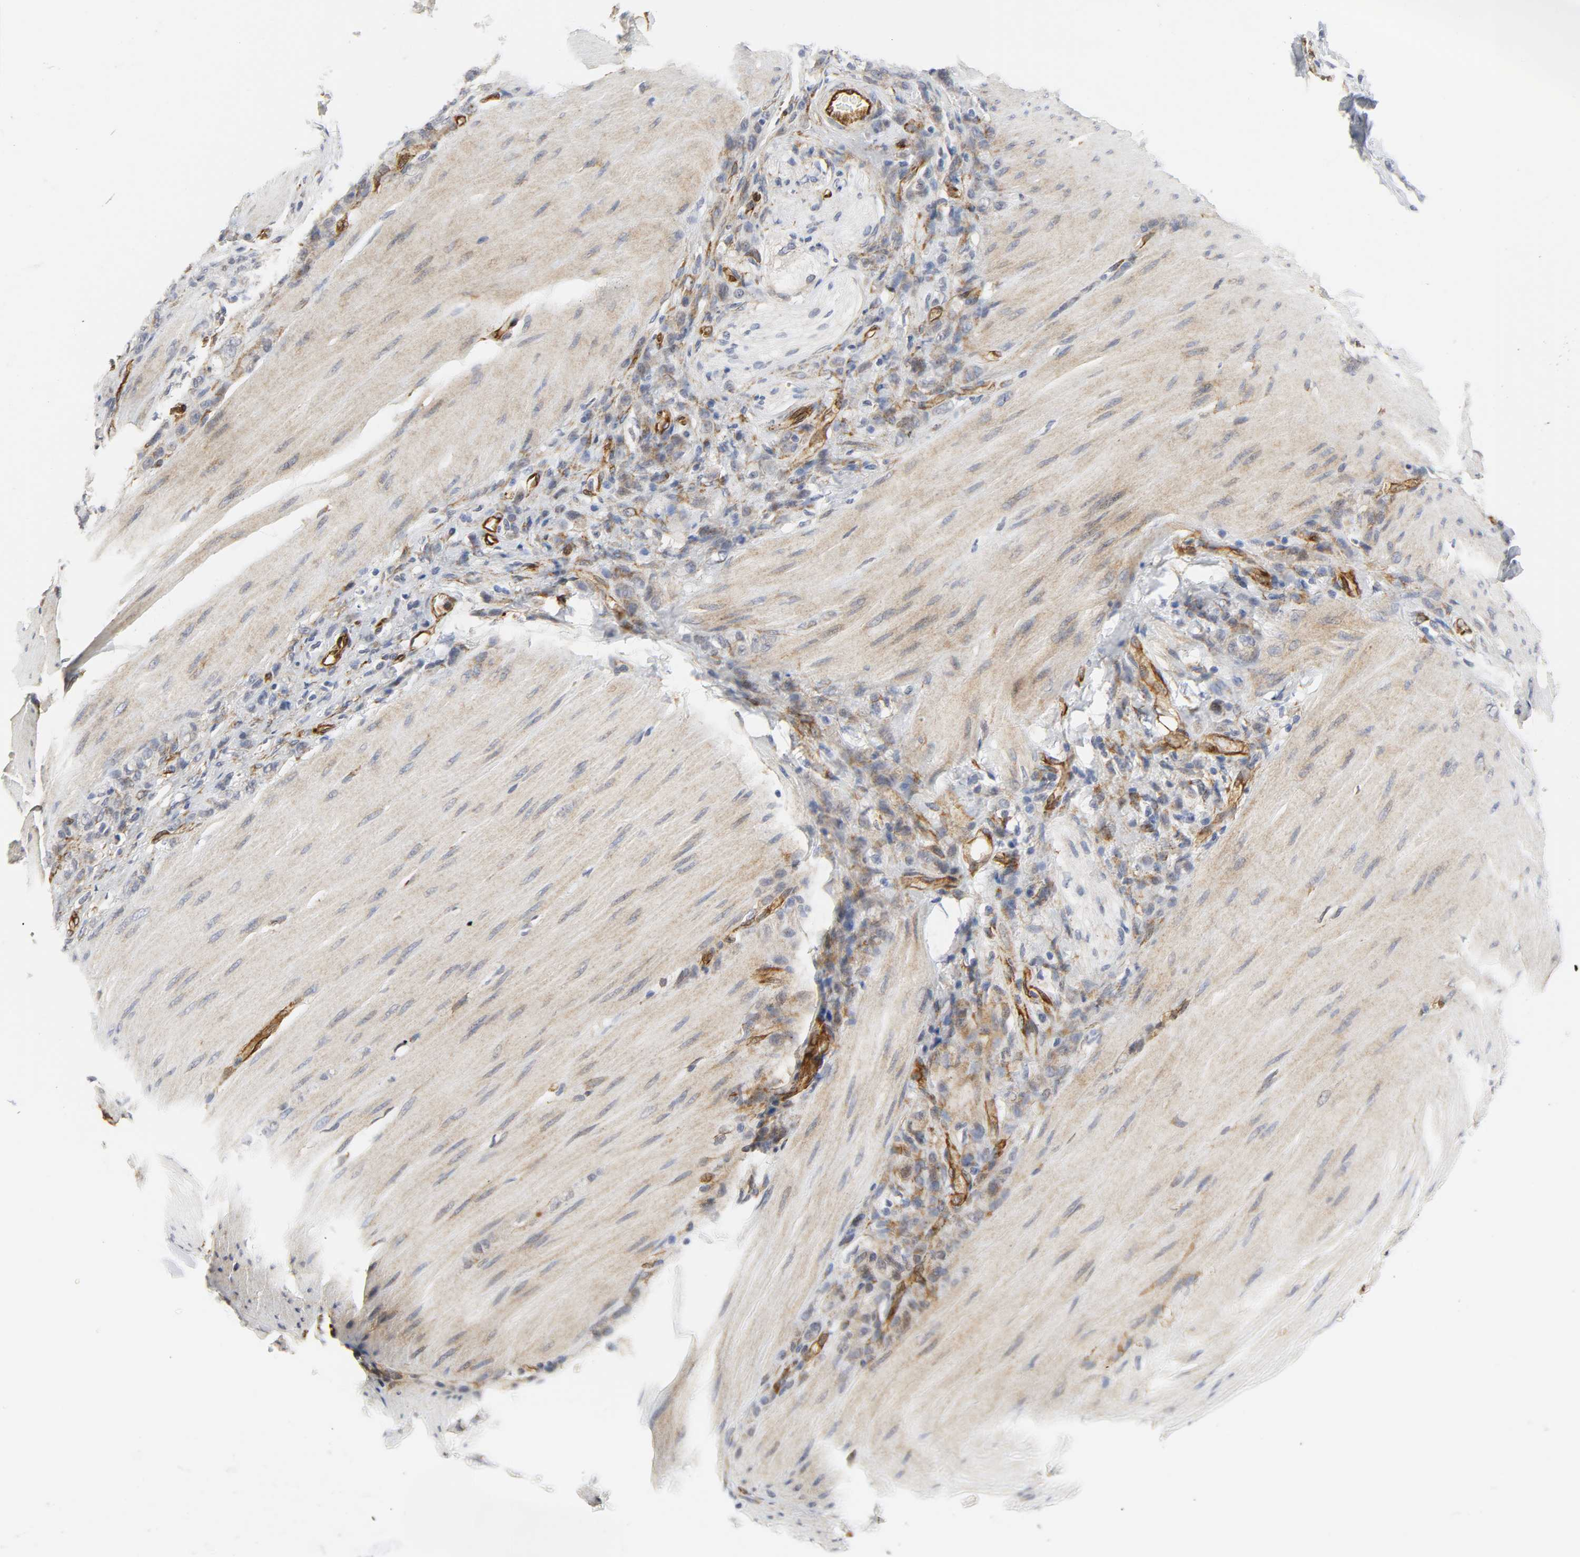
{"staining": {"intensity": "moderate", "quantity": "<25%", "location": "cytoplasmic/membranous"}, "tissue": "stomach cancer", "cell_type": "Tumor cells", "image_type": "cancer", "snomed": [{"axis": "morphology", "description": "Adenocarcinoma, NOS"}, {"axis": "topography", "description": "Stomach"}], "caption": "Immunohistochemical staining of human stomach cancer displays low levels of moderate cytoplasmic/membranous protein positivity in approximately <25% of tumor cells.", "gene": "DOCK1", "patient": {"sex": "male", "age": 82}}